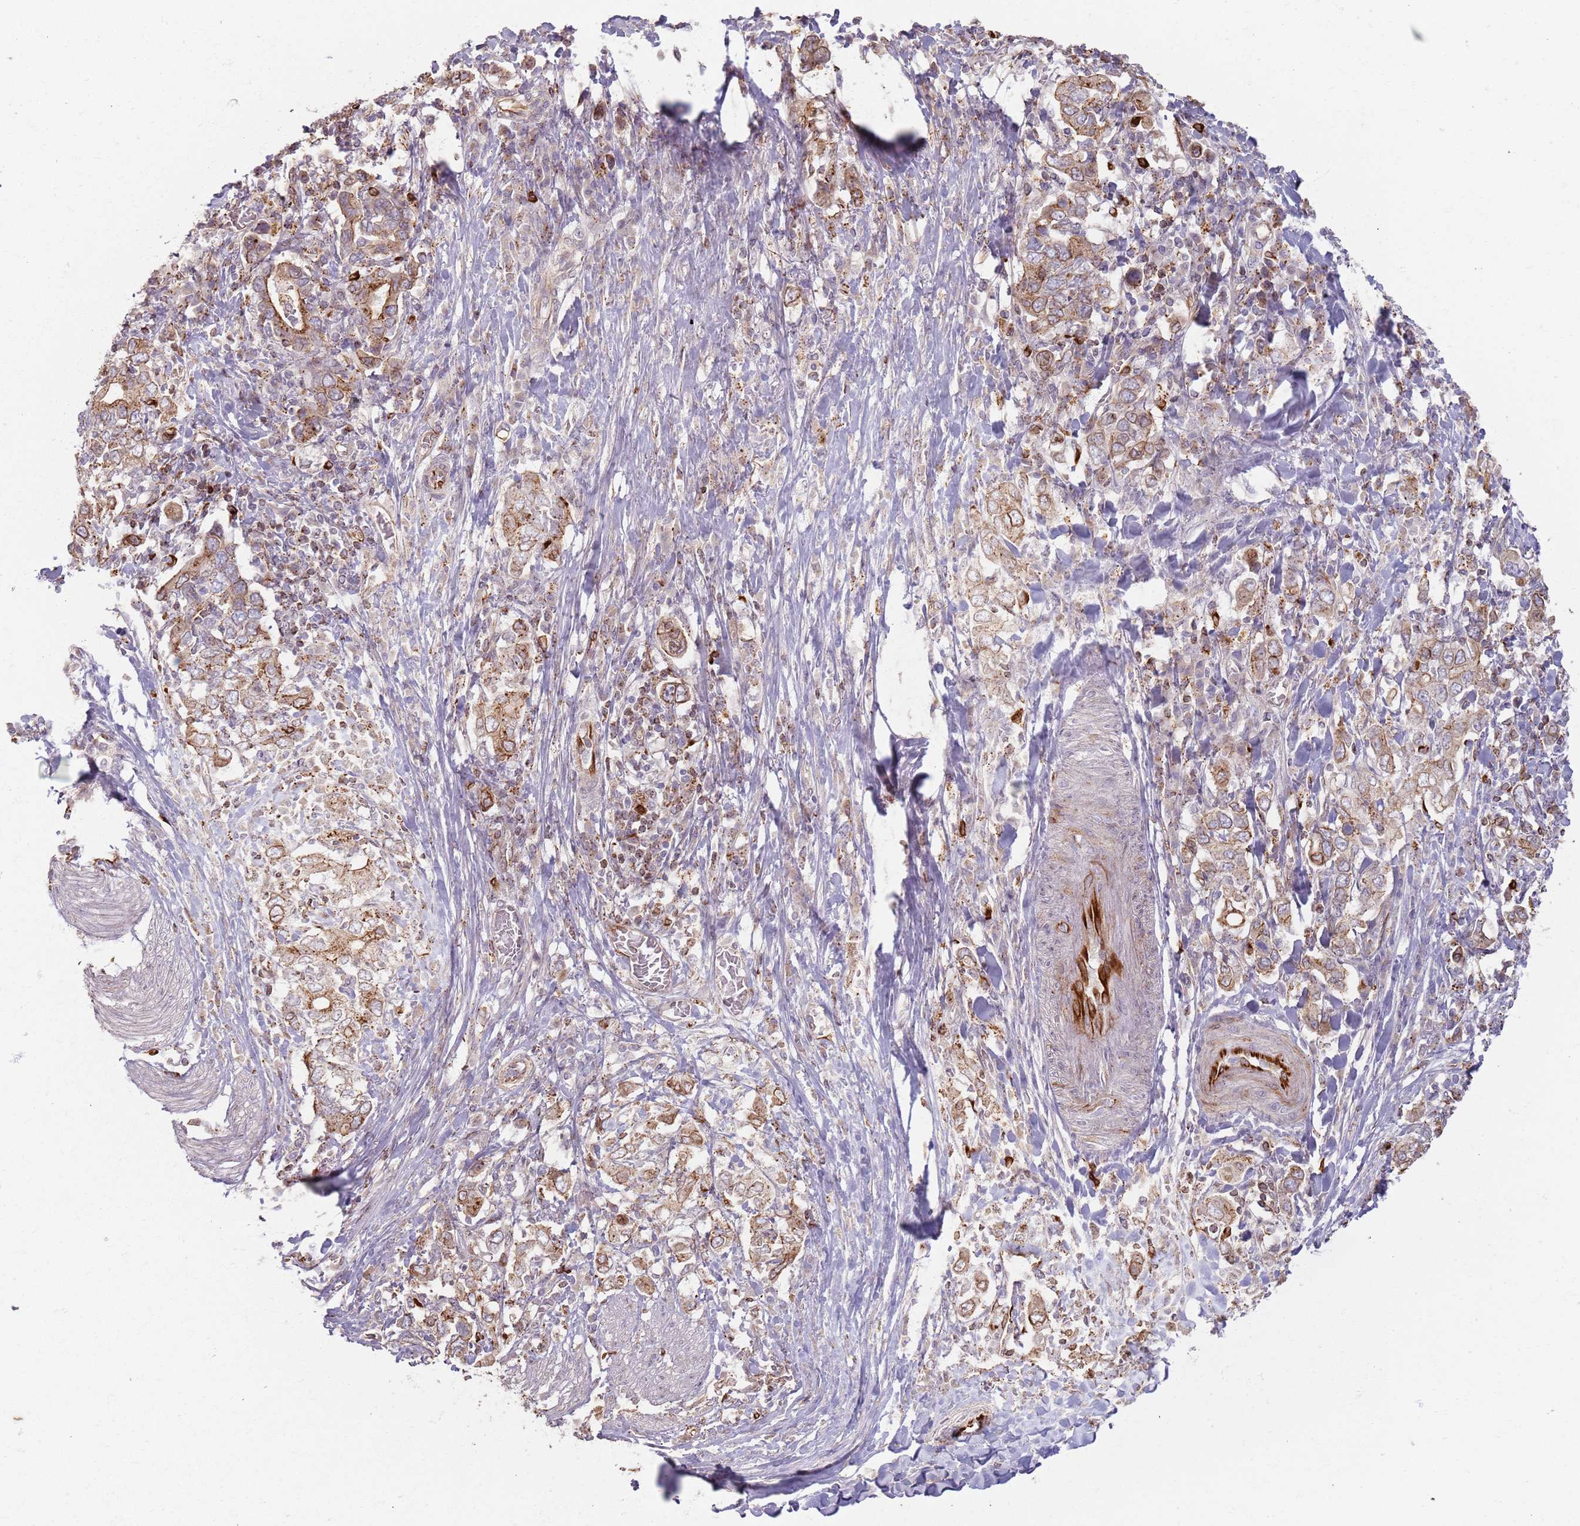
{"staining": {"intensity": "moderate", "quantity": ">75%", "location": "cytoplasmic/membranous"}, "tissue": "stomach cancer", "cell_type": "Tumor cells", "image_type": "cancer", "snomed": [{"axis": "morphology", "description": "Adenocarcinoma, NOS"}, {"axis": "topography", "description": "Stomach, upper"}, {"axis": "topography", "description": "Stomach"}], "caption": "This is a micrograph of immunohistochemistry staining of stomach cancer (adenocarcinoma), which shows moderate expression in the cytoplasmic/membranous of tumor cells.", "gene": "KCNA5", "patient": {"sex": "male", "age": 62}}